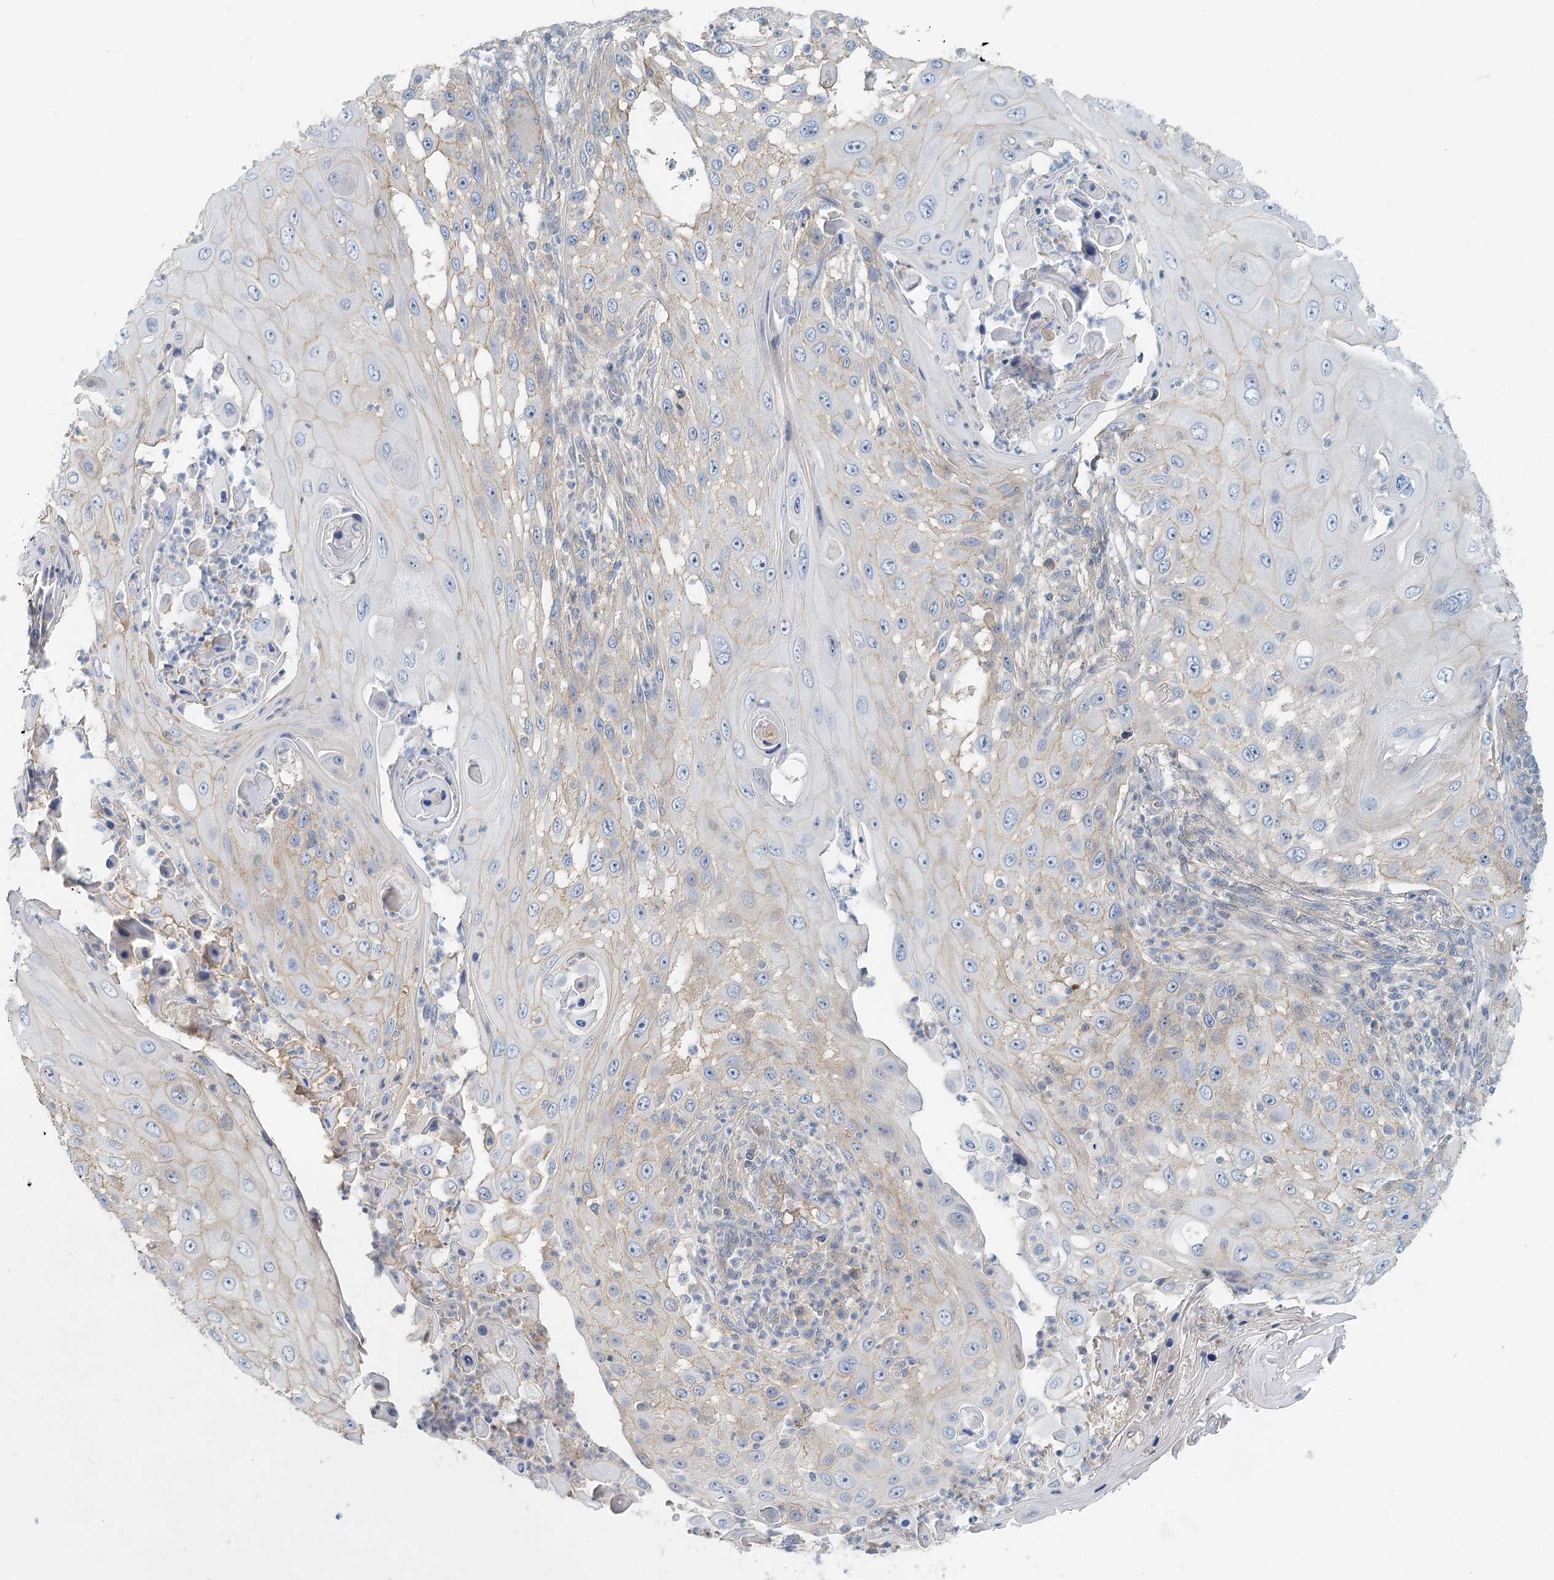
{"staining": {"intensity": "weak", "quantity": ">75%", "location": "cytoplasmic/membranous"}, "tissue": "skin cancer", "cell_type": "Tumor cells", "image_type": "cancer", "snomed": [{"axis": "morphology", "description": "Squamous cell carcinoma, NOS"}, {"axis": "topography", "description": "Skin"}], "caption": "IHC image of human squamous cell carcinoma (skin) stained for a protein (brown), which reveals low levels of weak cytoplasmic/membranous positivity in approximately >75% of tumor cells.", "gene": "DNMBP", "patient": {"sex": "female", "age": 44}}